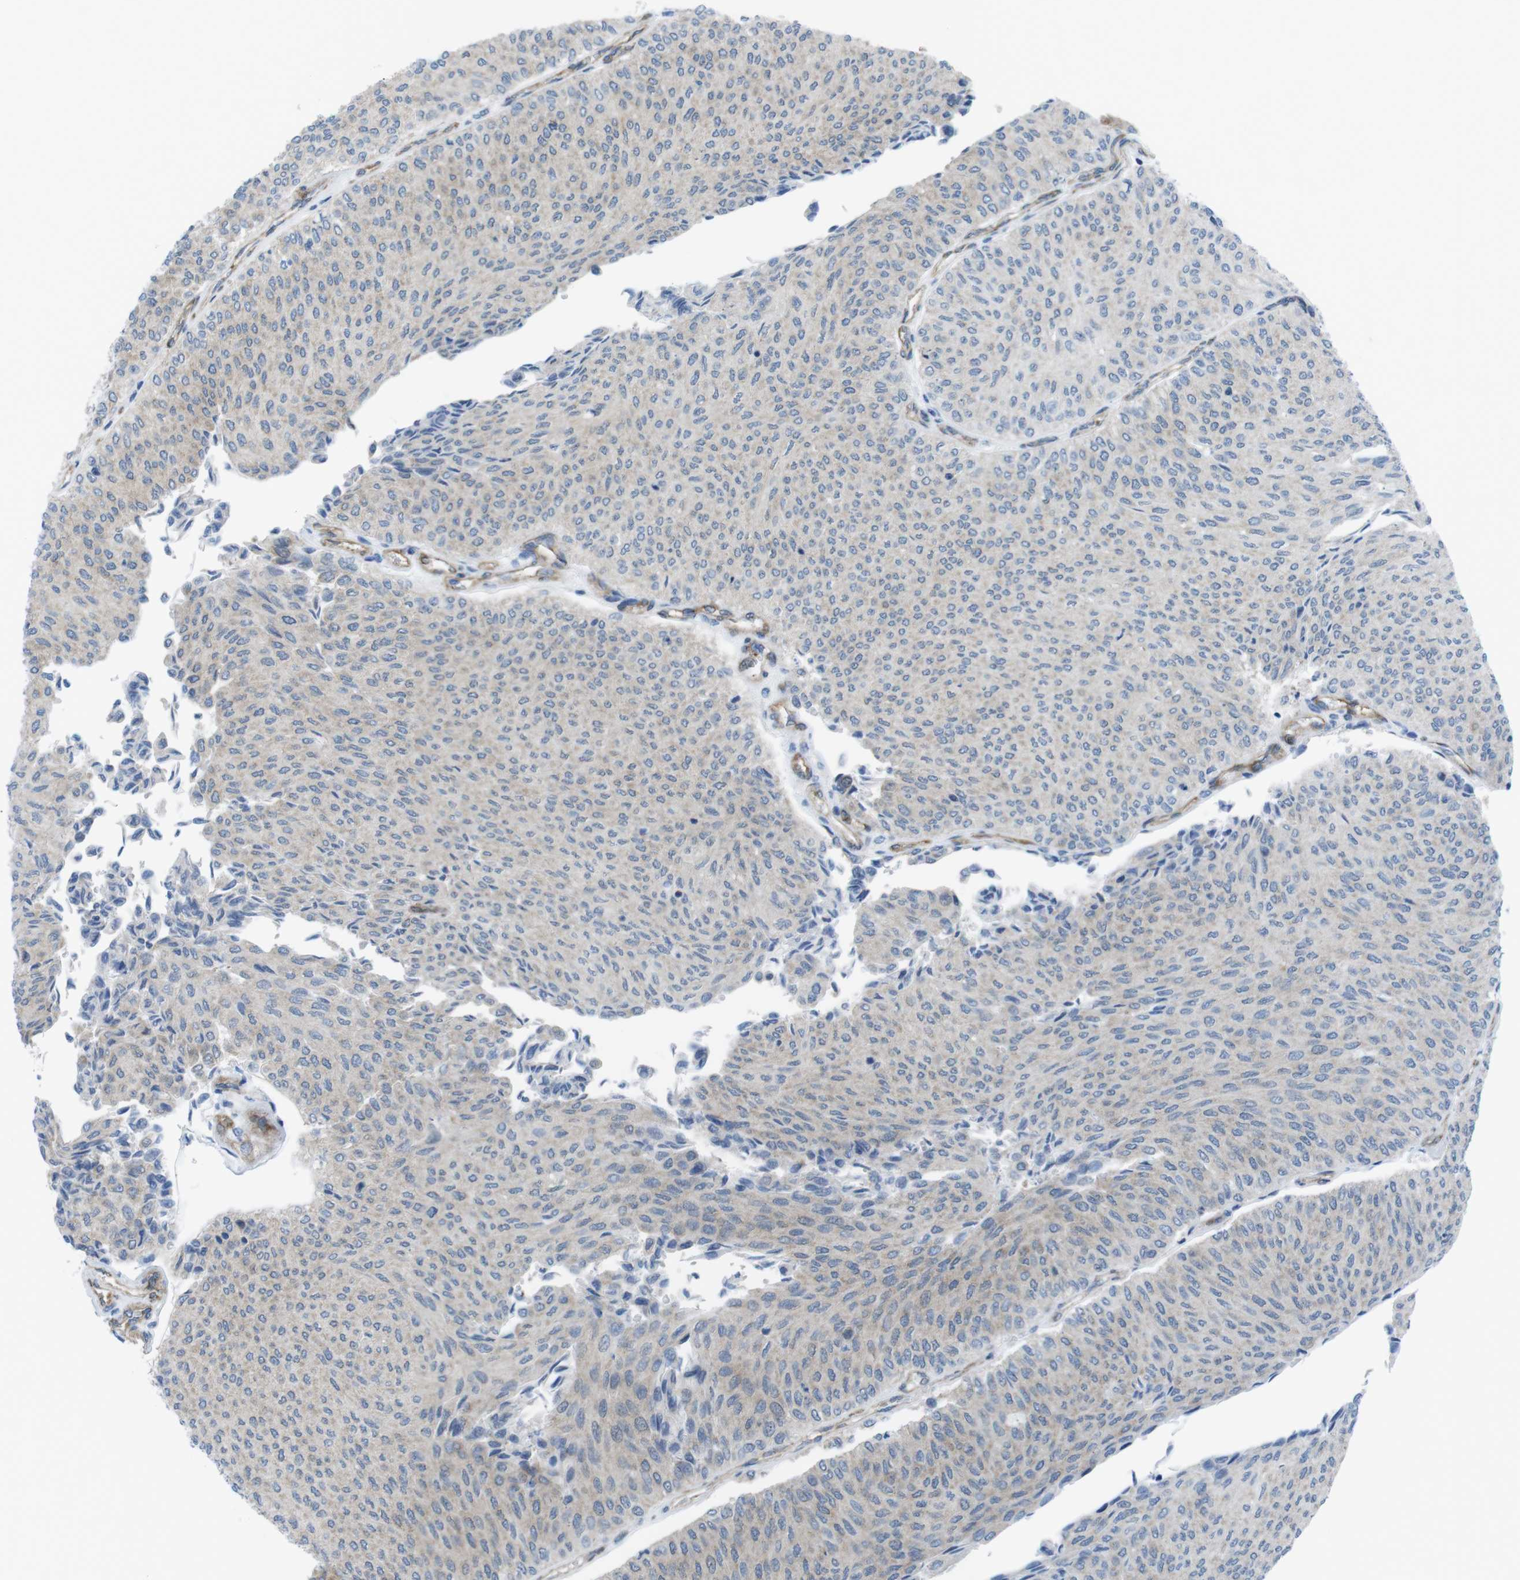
{"staining": {"intensity": "weak", "quantity": "<25%", "location": "cytoplasmic/membranous"}, "tissue": "urothelial cancer", "cell_type": "Tumor cells", "image_type": "cancer", "snomed": [{"axis": "morphology", "description": "Urothelial carcinoma, Low grade"}, {"axis": "topography", "description": "Urinary bladder"}], "caption": "This is an IHC image of urothelial cancer. There is no expression in tumor cells.", "gene": "DIAPH2", "patient": {"sex": "male", "age": 78}}